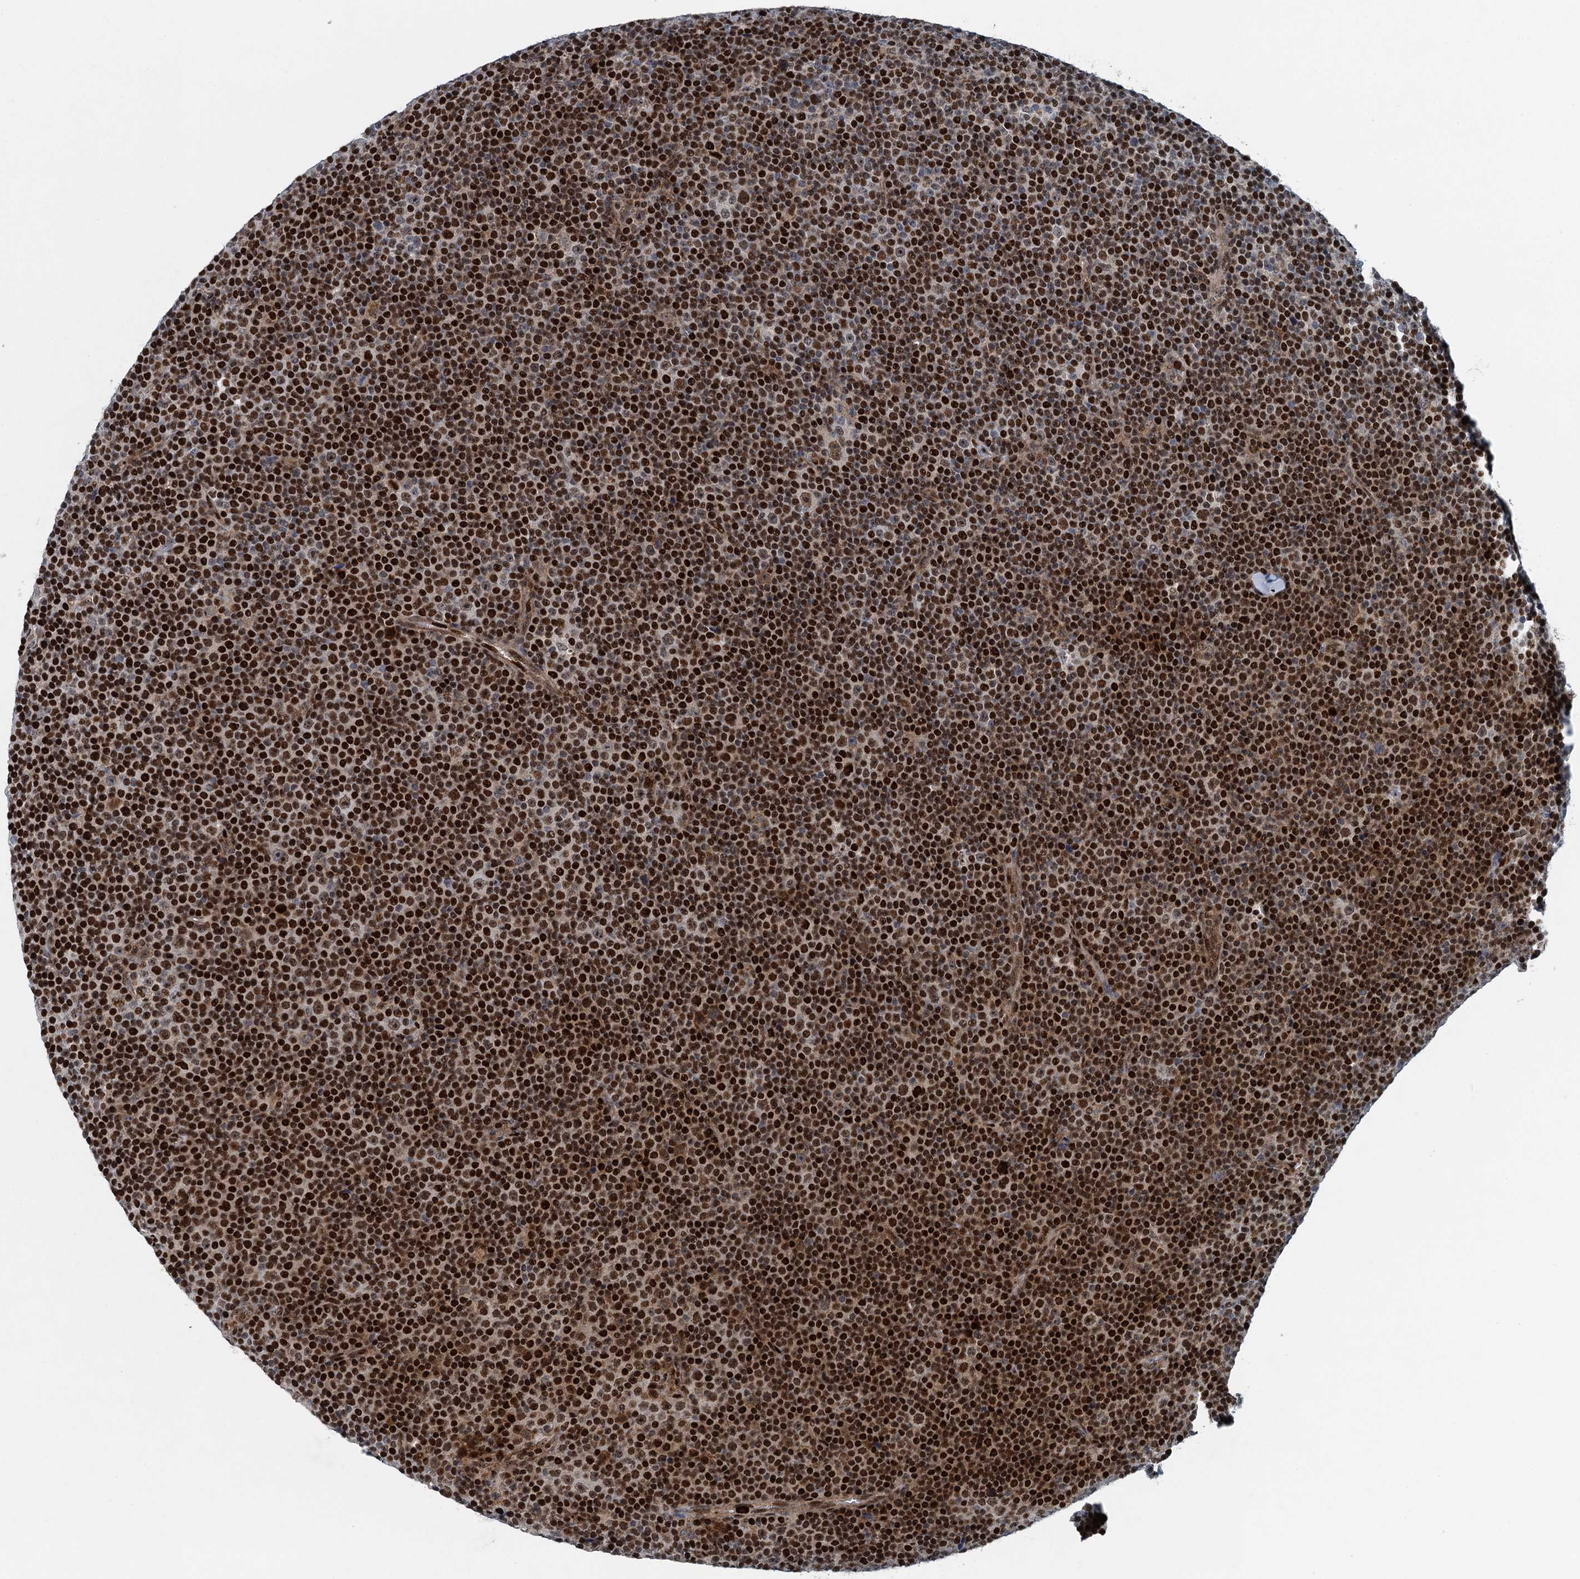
{"staining": {"intensity": "strong", "quantity": ">75%", "location": "nuclear"}, "tissue": "lymphoma", "cell_type": "Tumor cells", "image_type": "cancer", "snomed": [{"axis": "morphology", "description": "Malignant lymphoma, non-Hodgkin's type, Low grade"}, {"axis": "topography", "description": "Lymph node"}], "caption": "IHC of malignant lymphoma, non-Hodgkin's type (low-grade) displays high levels of strong nuclear positivity in about >75% of tumor cells. The staining was performed using DAB (3,3'-diaminobenzidine) to visualize the protein expression in brown, while the nuclei were stained in blue with hematoxylin (Magnification: 20x).", "gene": "ANKRD13D", "patient": {"sex": "female", "age": 67}}